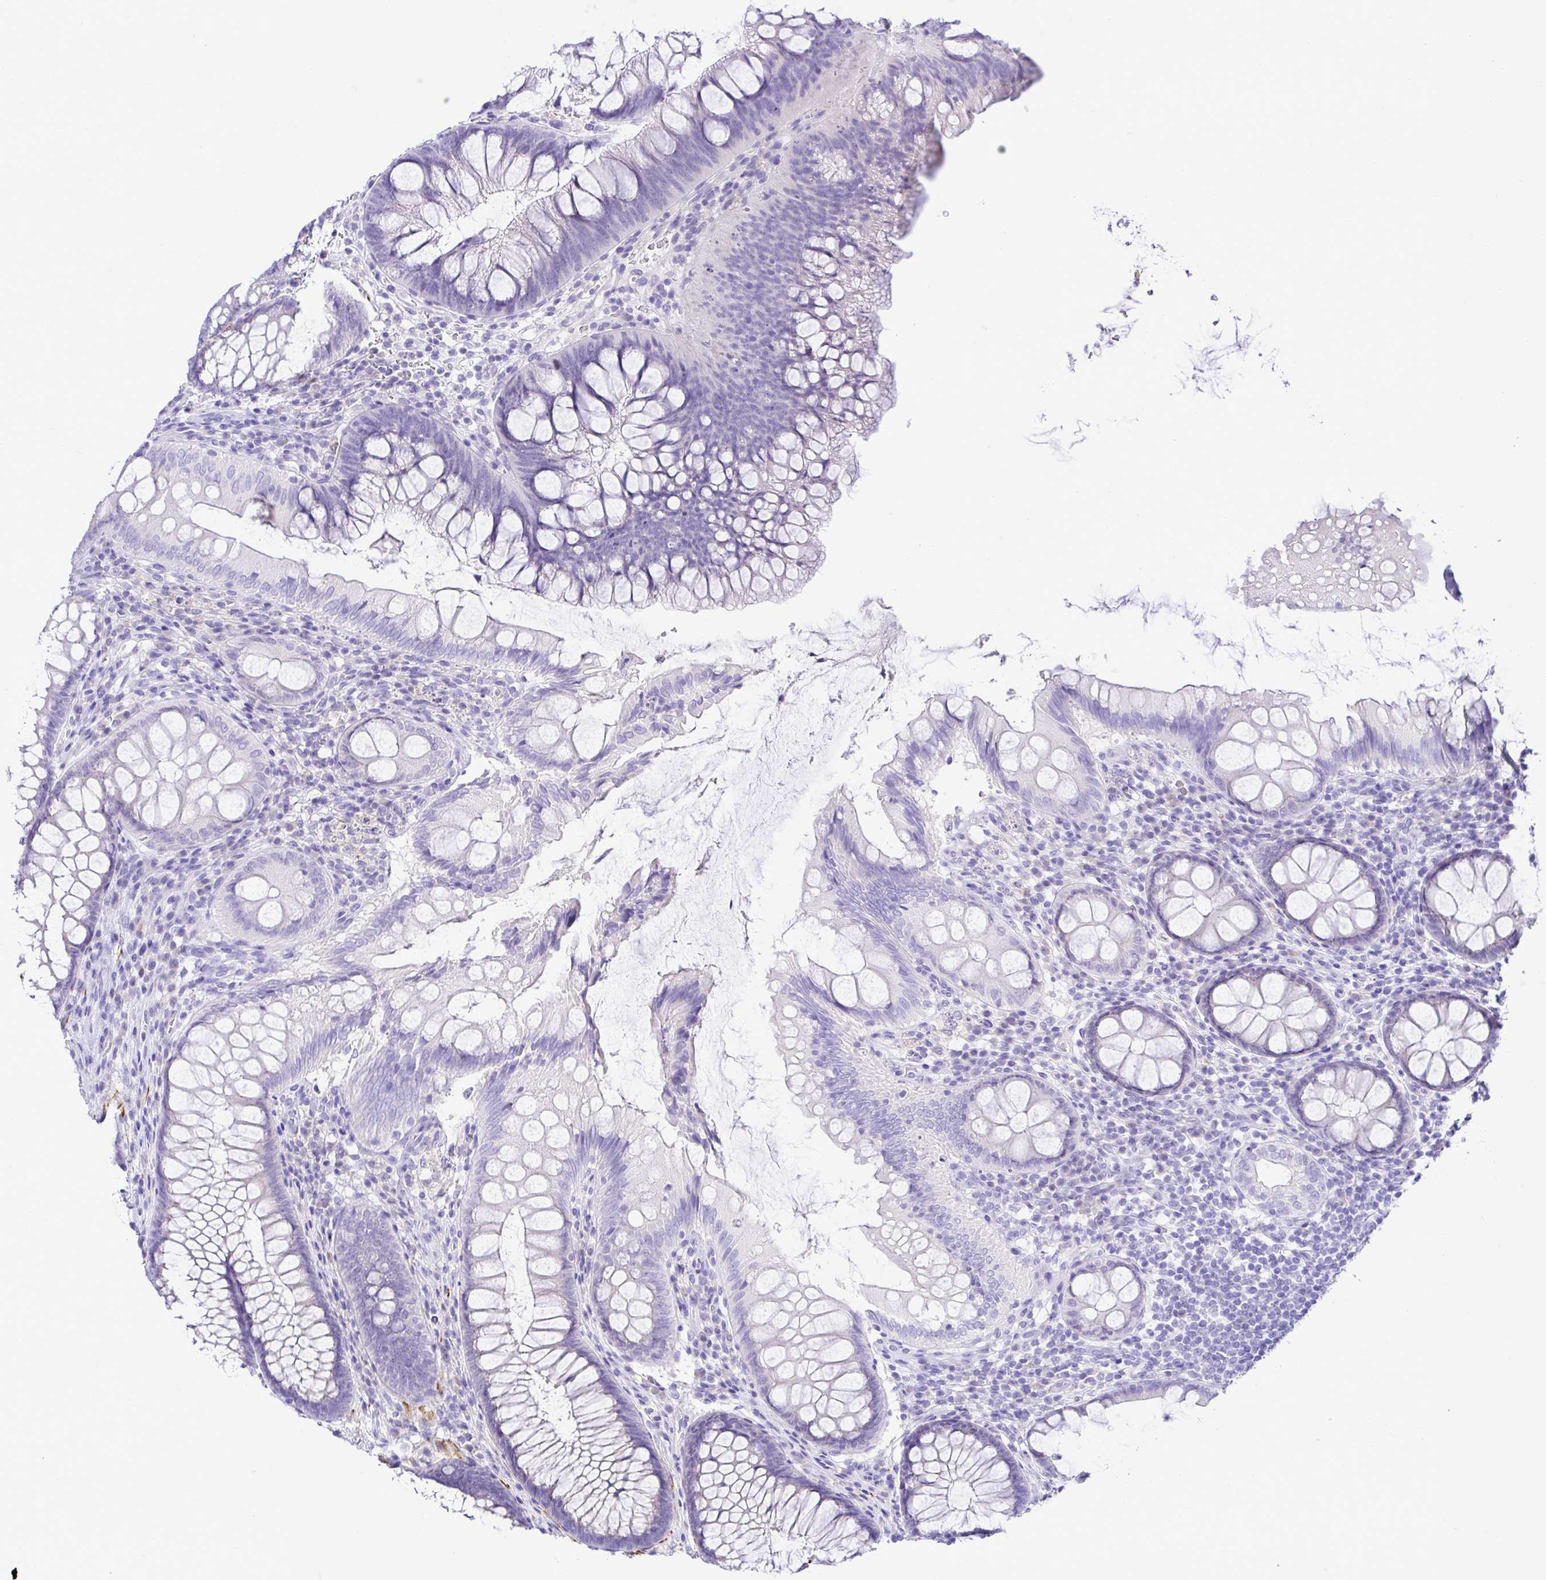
{"staining": {"intensity": "negative", "quantity": "none", "location": "none"}, "tissue": "colon", "cell_type": "Endothelial cells", "image_type": "normal", "snomed": [{"axis": "morphology", "description": "Normal tissue, NOS"}, {"axis": "morphology", "description": "Adenoma, NOS"}, {"axis": "topography", "description": "Soft tissue"}, {"axis": "topography", "description": "Colon"}], "caption": "DAB (3,3'-diaminobenzidine) immunohistochemical staining of normal human colon displays no significant expression in endothelial cells.", "gene": "BACE2", "patient": {"sex": "male", "age": 47}}